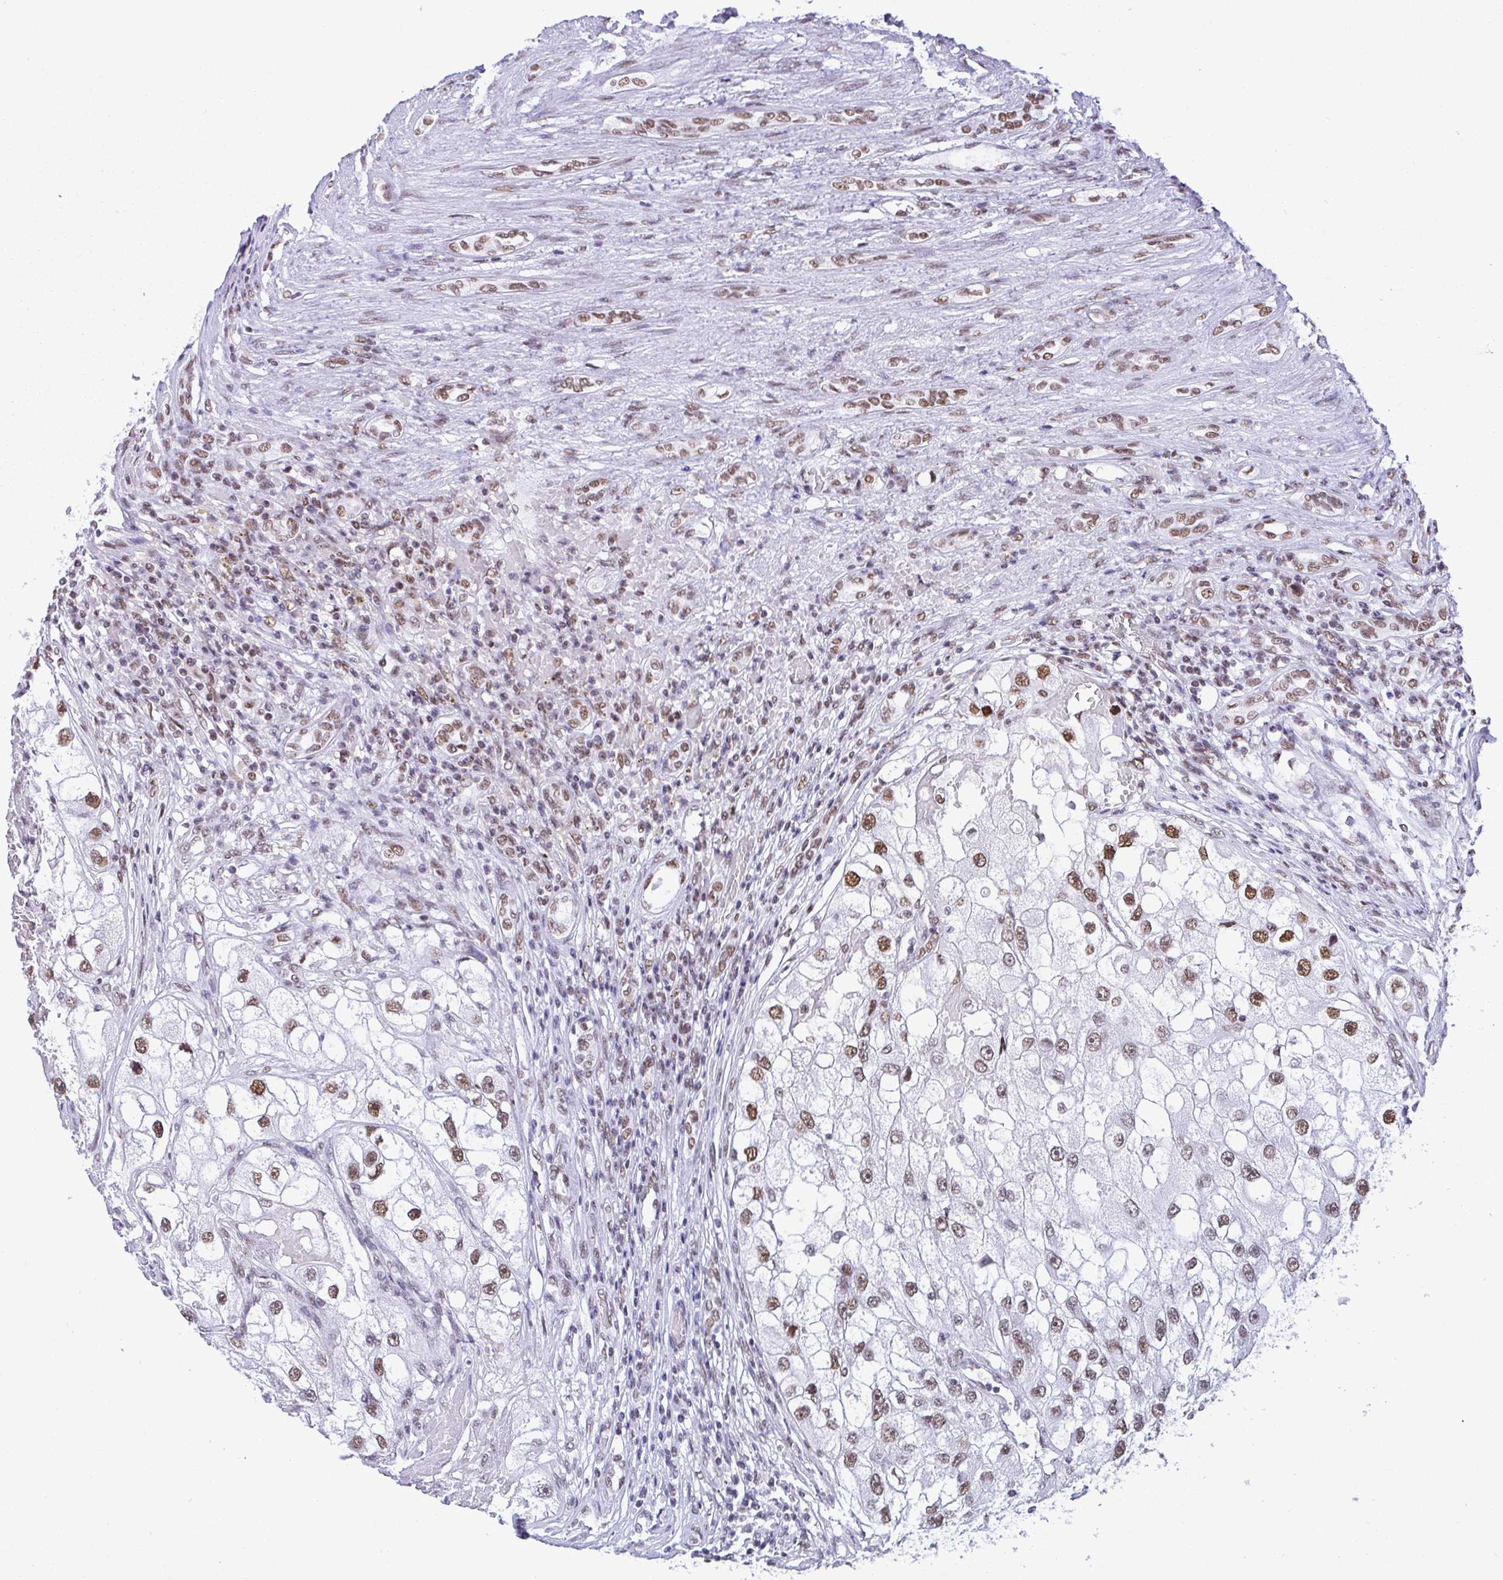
{"staining": {"intensity": "moderate", "quantity": ">75%", "location": "nuclear"}, "tissue": "renal cancer", "cell_type": "Tumor cells", "image_type": "cancer", "snomed": [{"axis": "morphology", "description": "Adenocarcinoma, NOS"}, {"axis": "topography", "description": "Kidney"}], "caption": "Immunohistochemistry histopathology image of human renal cancer stained for a protein (brown), which reveals medium levels of moderate nuclear expression in about >75% of tumor cells.", "gene": "DDX52", "patient": {"sex": "male", "age": 63}}